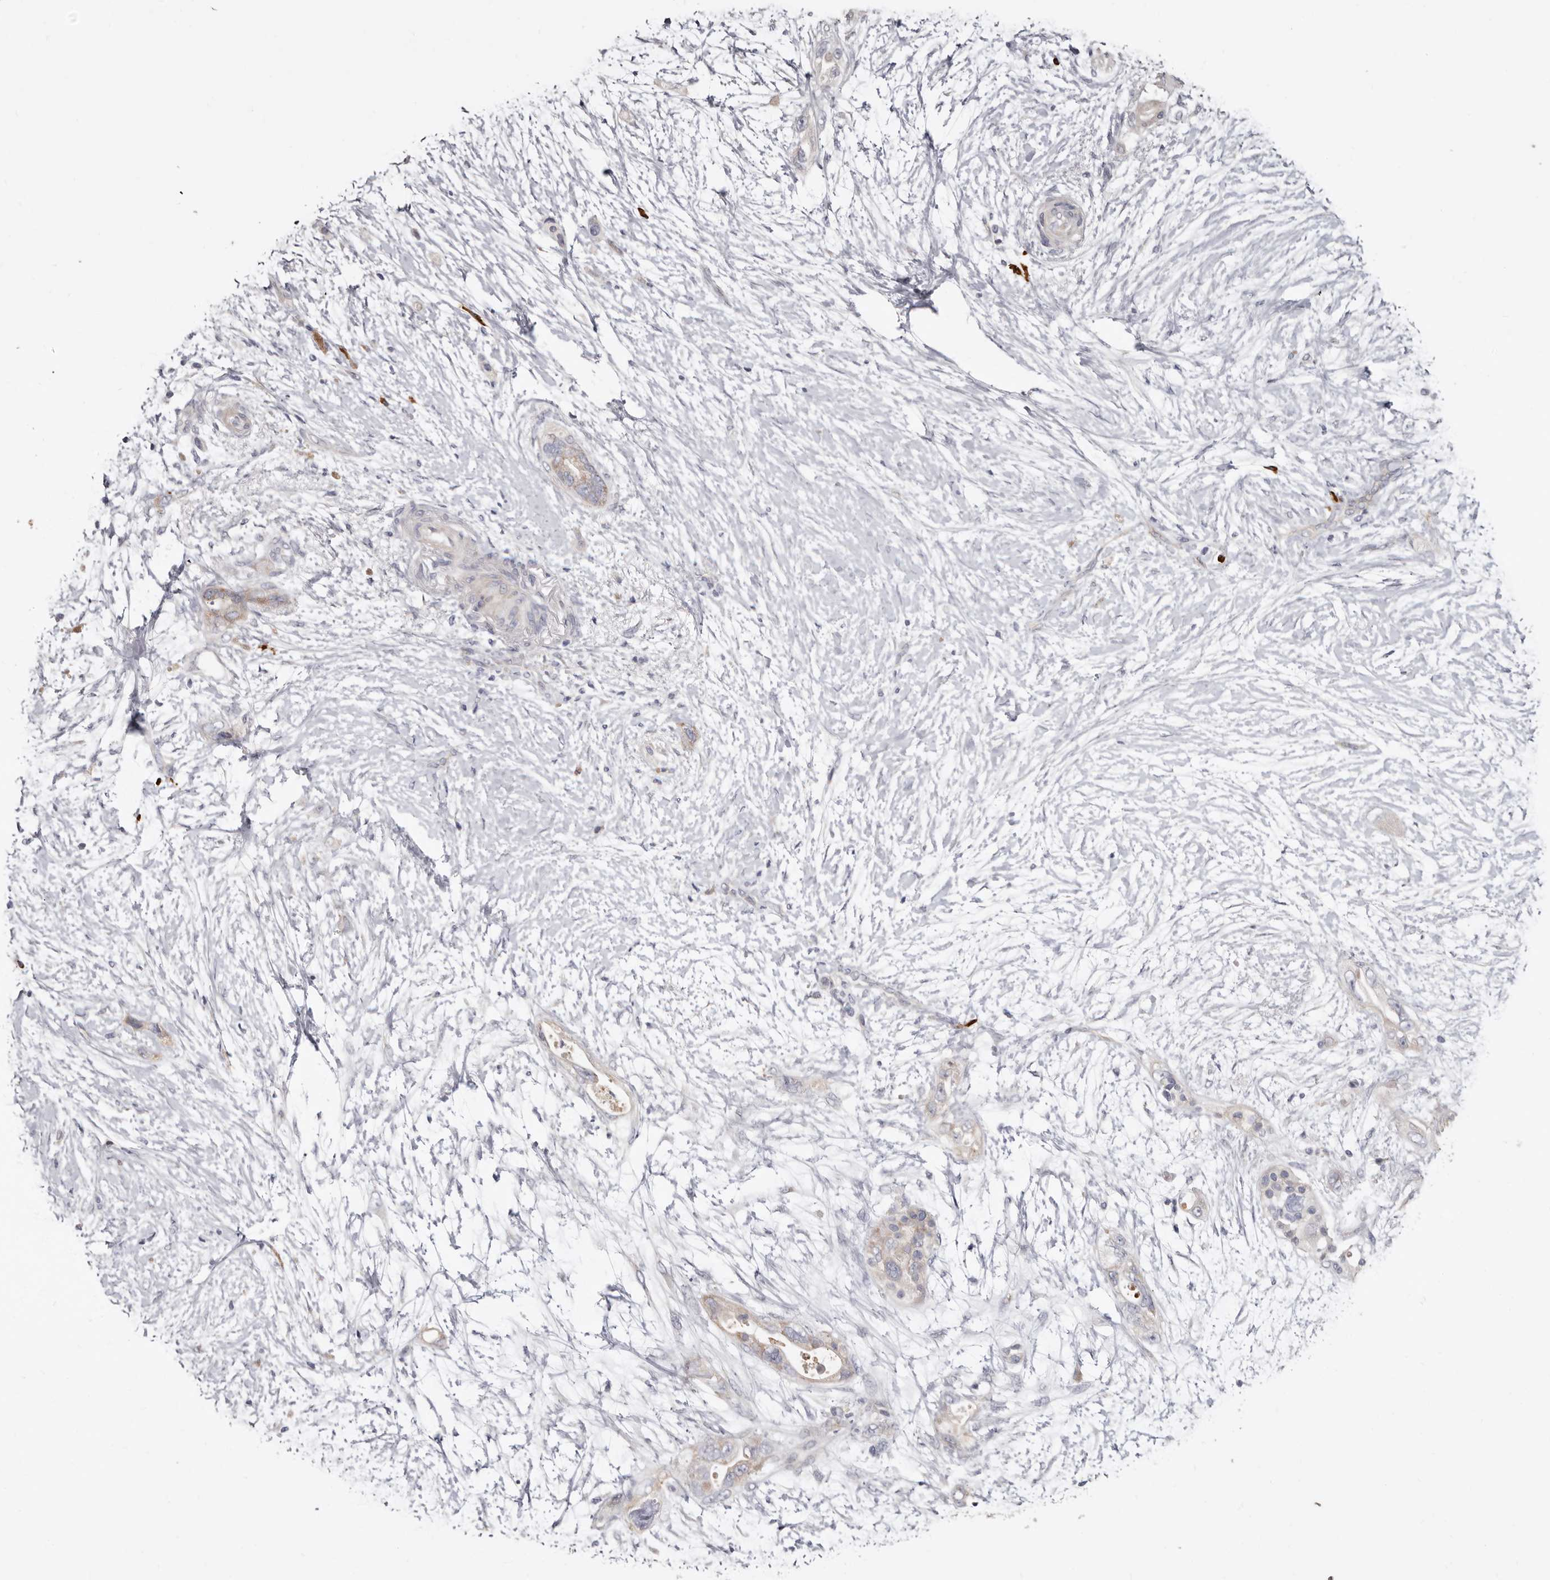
{"staining": {"intensity": "weak", "quantity": "<25%", "location": "cytoplasmic/membranous"}, "tissue": "pancreatic cancer", "cell_type": "Tumor cells", "image_type": "cancer", "snomed": [{"axis": "morphology", "description": "Adenocarcinoma, NOS"}, {"axis": "topography", "description": "Pancreas"}], "caption": "The photomicrograph shows no significant positivity in tumor cells of pancreatic cancer (adenocarcinoma). (DAB (3,3'-diaminobenzidine) immunohistochemistry with hematoxylin counter stain).", "gene": "SPTA1", "patient": {"sex": "male", "age": 53}}